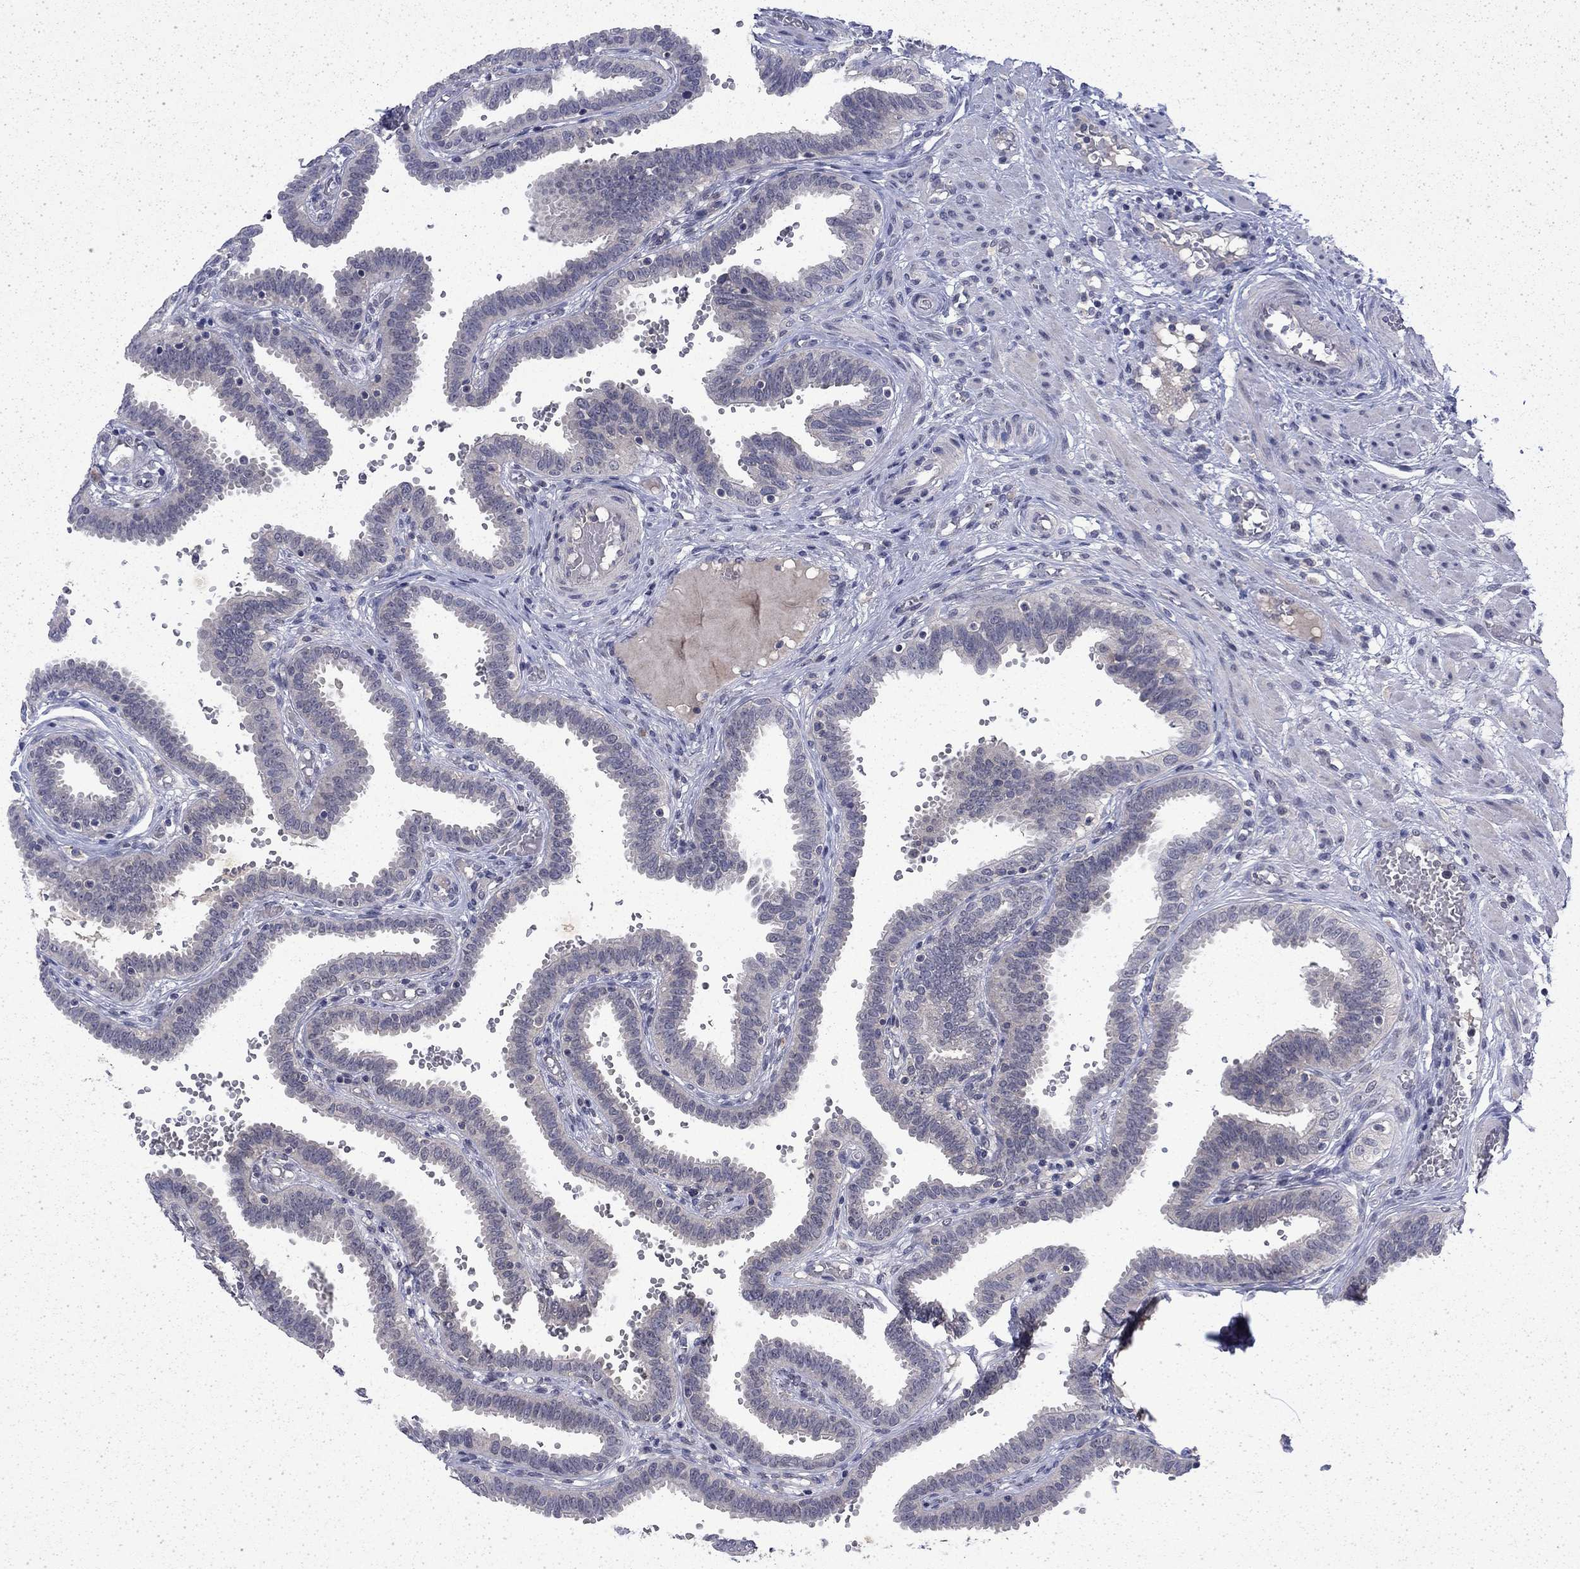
{"staining": {"intensity": "negative", "quantity": "none", "location": "none"}, "tissue": "fallopian tube", "cell_type": "Glandular cells", "image_type": "normal", "snomed": [{"axis": "morphology", "description": "Normal tissue, NOS"}, {"axis": "topography", "description": "Fallopian tube"}], "caption": "High power microscopy image of an IHC histopathology image of benign fallopian tube, revealing no significant positivity in glandular cells. (Stains: DAB immunohistochemistry (IHC) with hematoxylin counter stain, Microscopy: brightfield microscopy at high magnification).", "gene": "CHAT", "patient": {"sex": "female", "age": 37}}